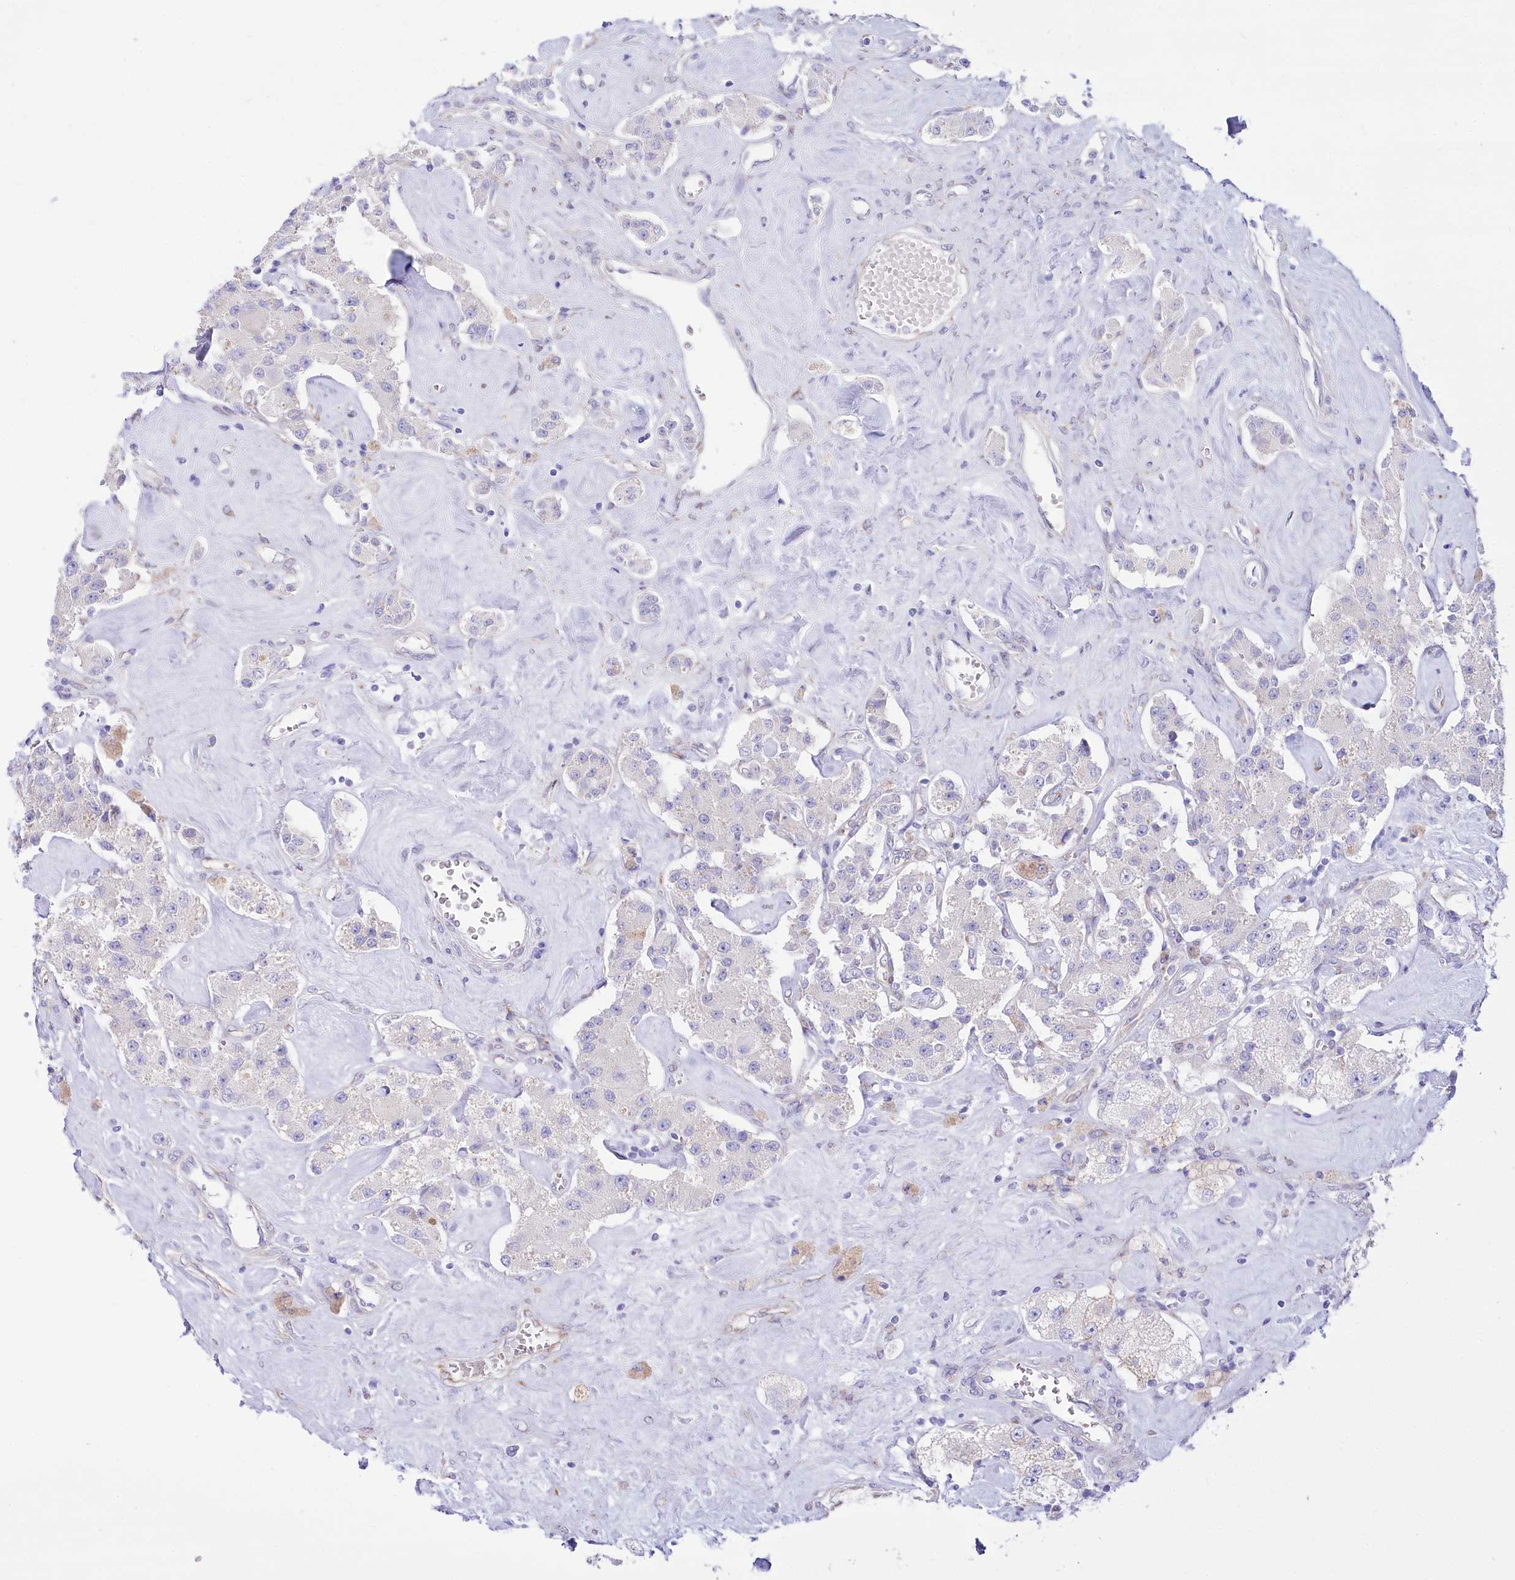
{"staining": {"intensity": "negative", "quantity": "none", "location": "none"}, "tissue": "carcinoid", "cell_type": "Tumor cells", "image_type": "cancer", "snomed": [{"axis": "morphology", "description": "Carcinoid, malignant, NOS"}, {"axis": "topography", "description": "Pancreas"}], "caption": "High power microscopy photomicrograph of an immunohistochemistry histopathology image of carcinoid, revealing no significant expression in tumor cells.", "gene": "STT3B", "patient": {"sex": "male", "age": 41}}